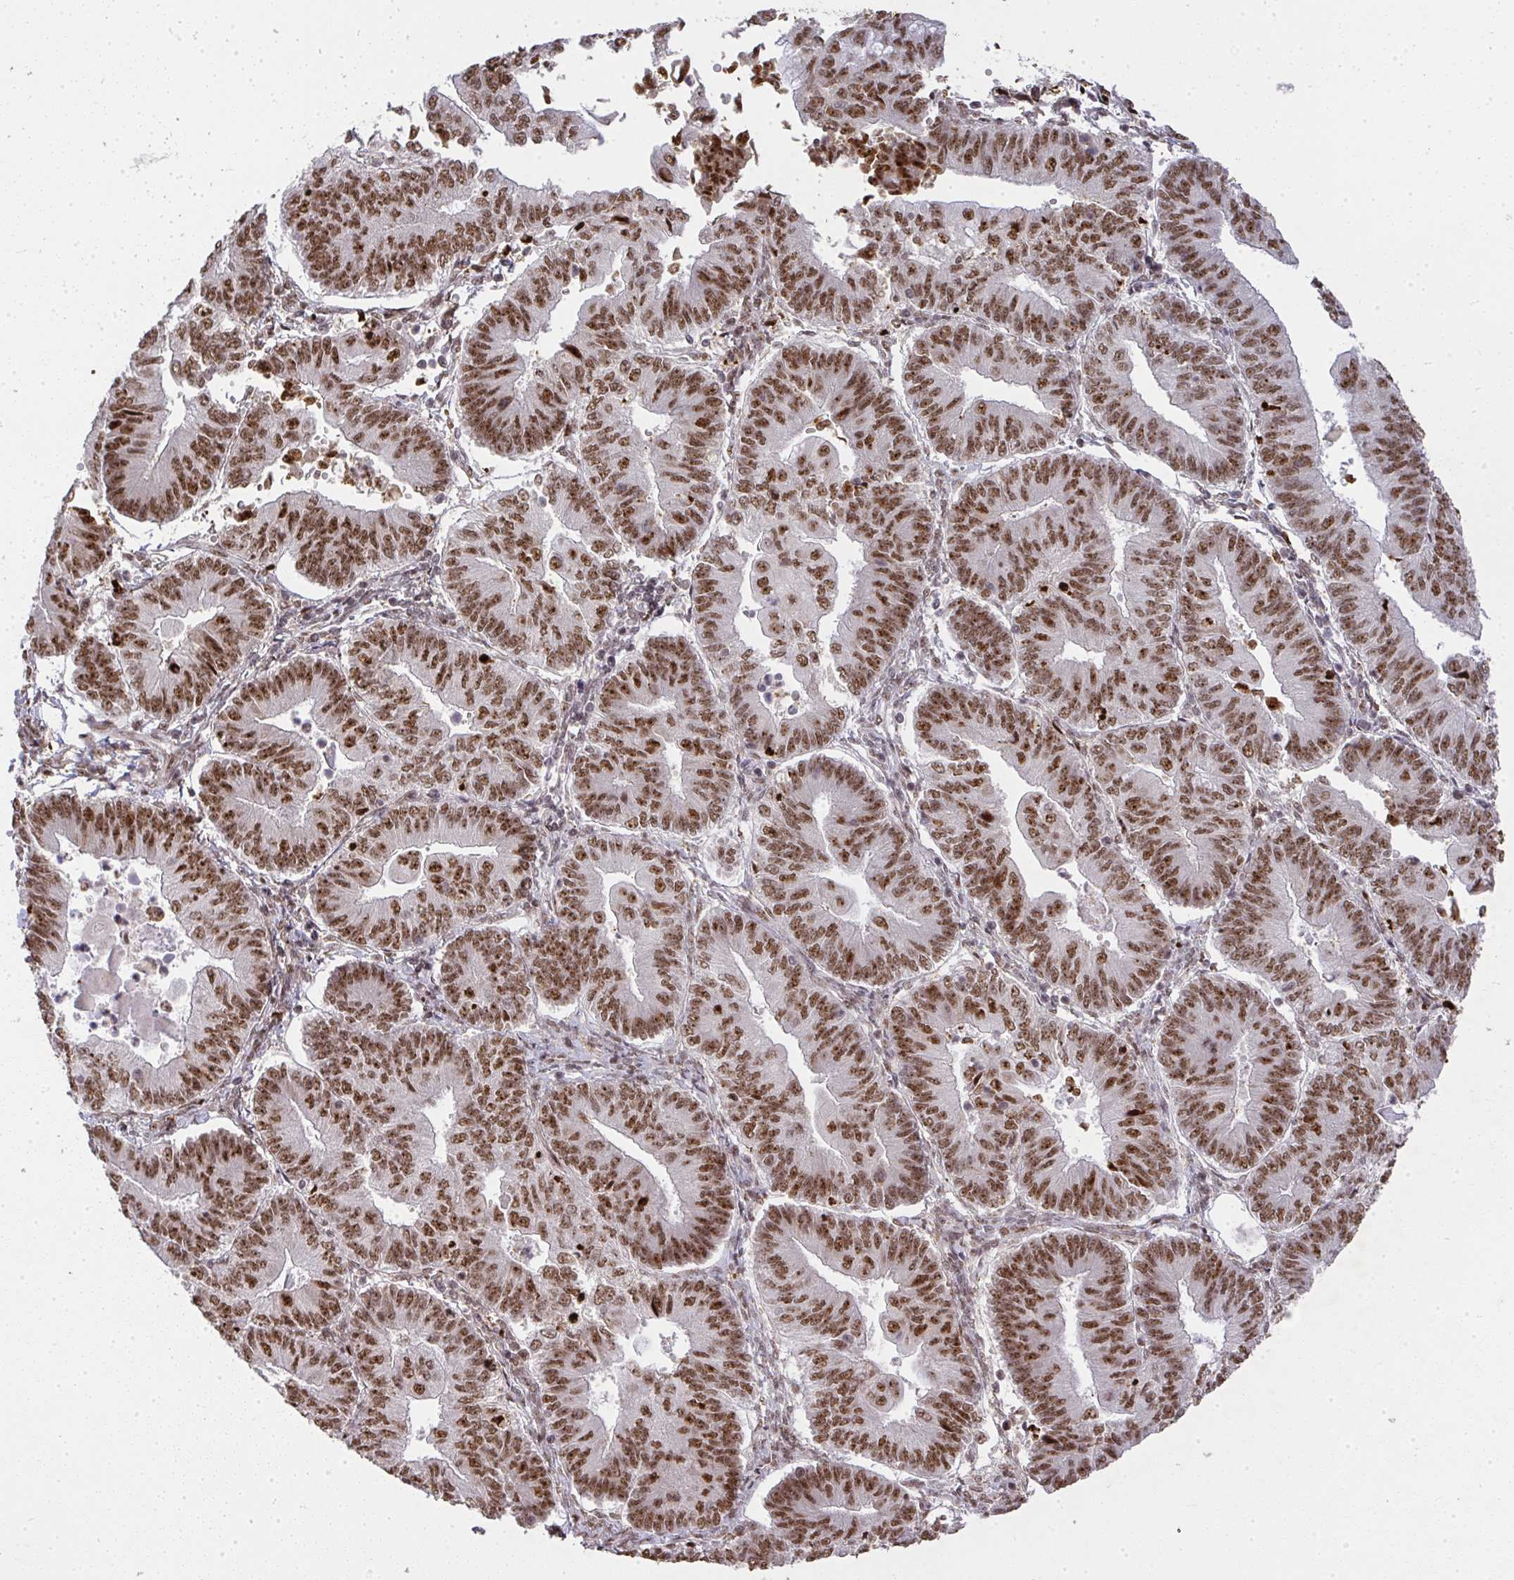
{"staining": {"intensity": "moderate", "quantity": ">75%", "location": "nuclear"}, "tissue": "endometrial cancer", "cell_type": "Tumor cells", "image_type": "cancer", "snomed": [{"axis": "morphology", "description": "Adenocarcinoma, NOS"}, {"axis": "topography", "description": "Endometrium"}], "caption": "Human adenocarcinoma (endometrial) stained with a protein marker reveals moderate staining in tumor cells.", "gene": "U2AF1", "patient": {"sex": "female", "age": 65}}